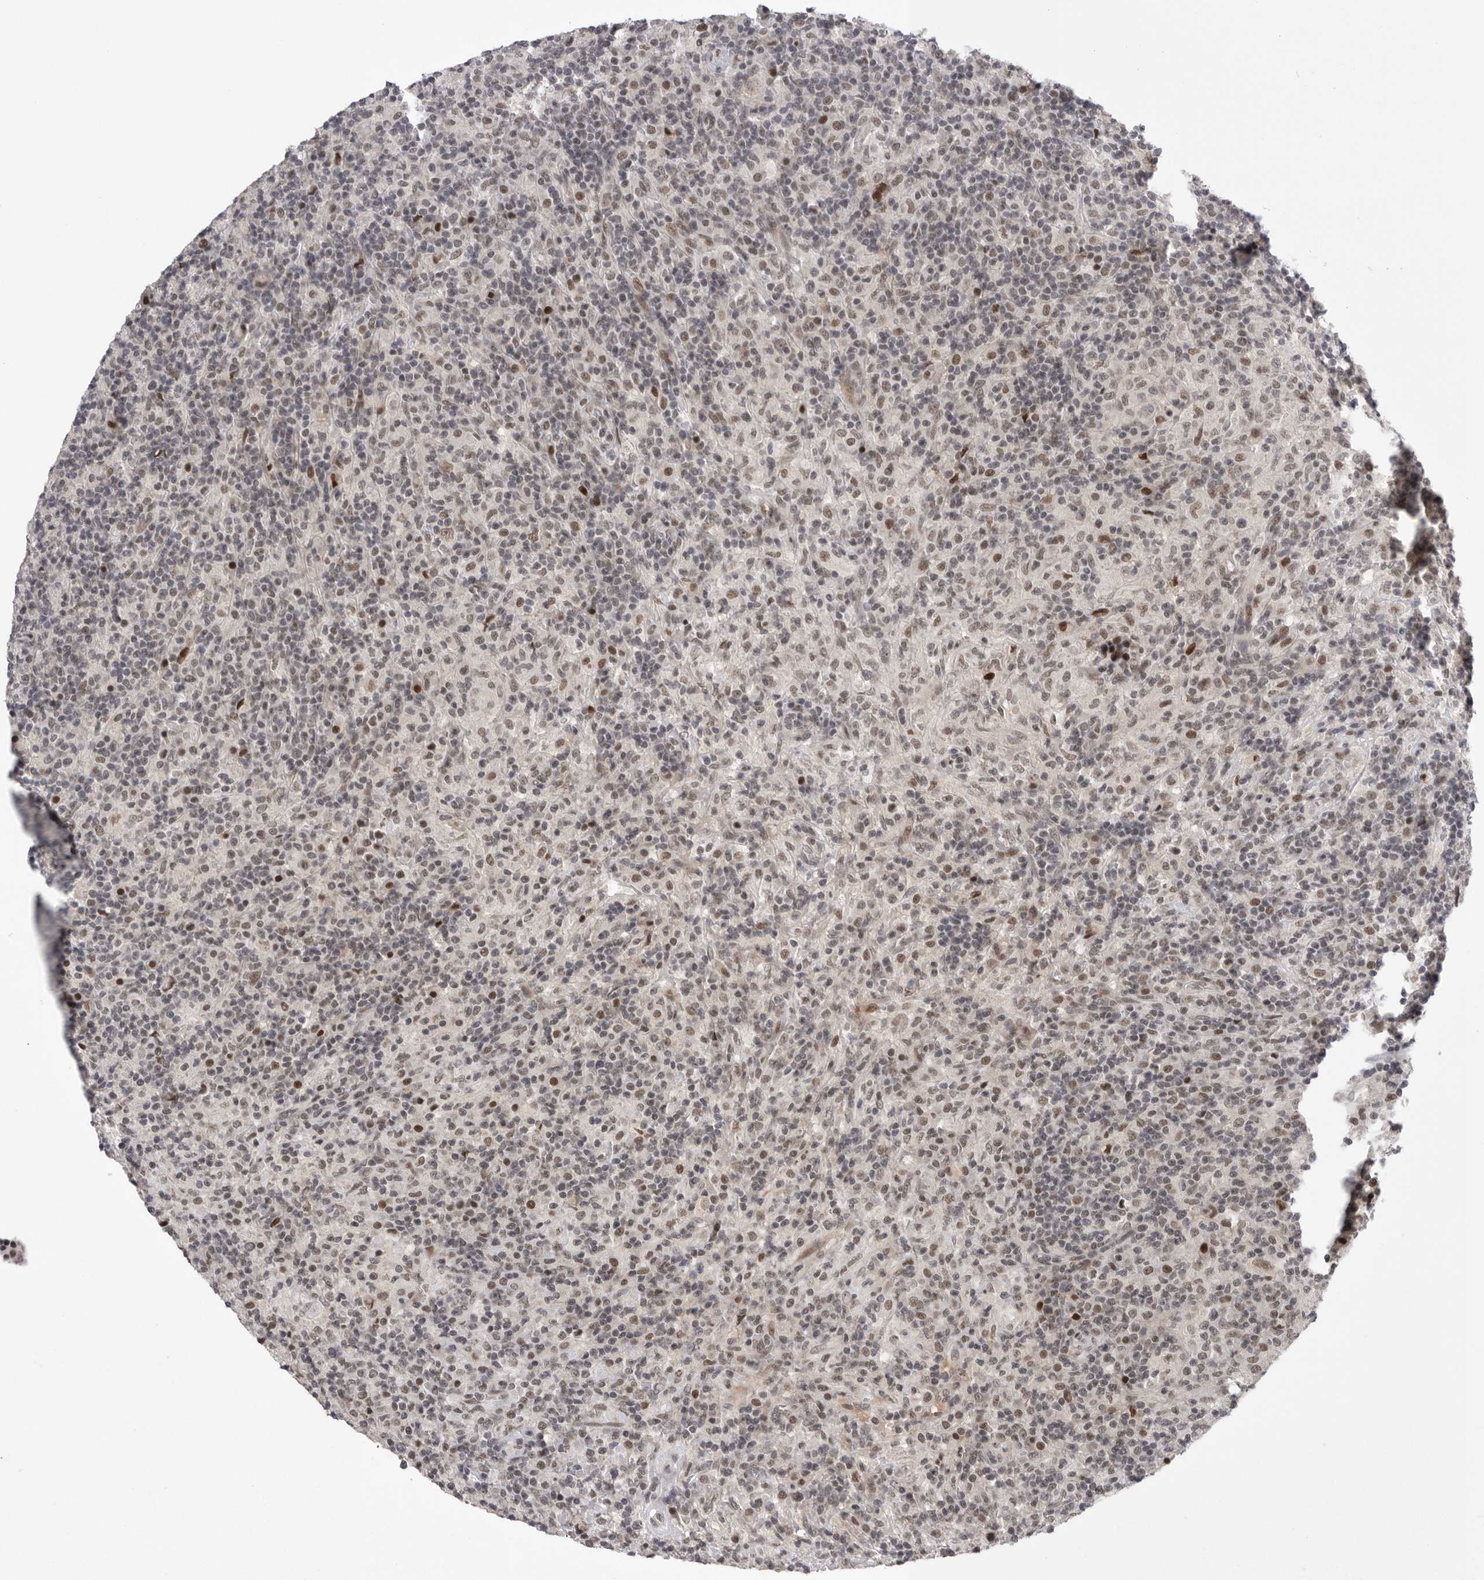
{"staining": {"intensity": "moderate", "quantity": ">75%", "location": "nuclear"}, "tissue": "lymphoma", "cell_type": "Tumor cells", "image_type": "cancer", "snomed": [{"axis": "morphology", "description": "Hodgkin's disease, NOS"}, {"axis": "topography", "description": "Lymph node"}], "caption": "Immunohistochemical staining of human Hodgkin's disease shows medium levels of moderate nuclear protein expression in about >75% of tumor cells.", "gene": "POU5F1", "patient": {"sex": "male", "age": 70}}